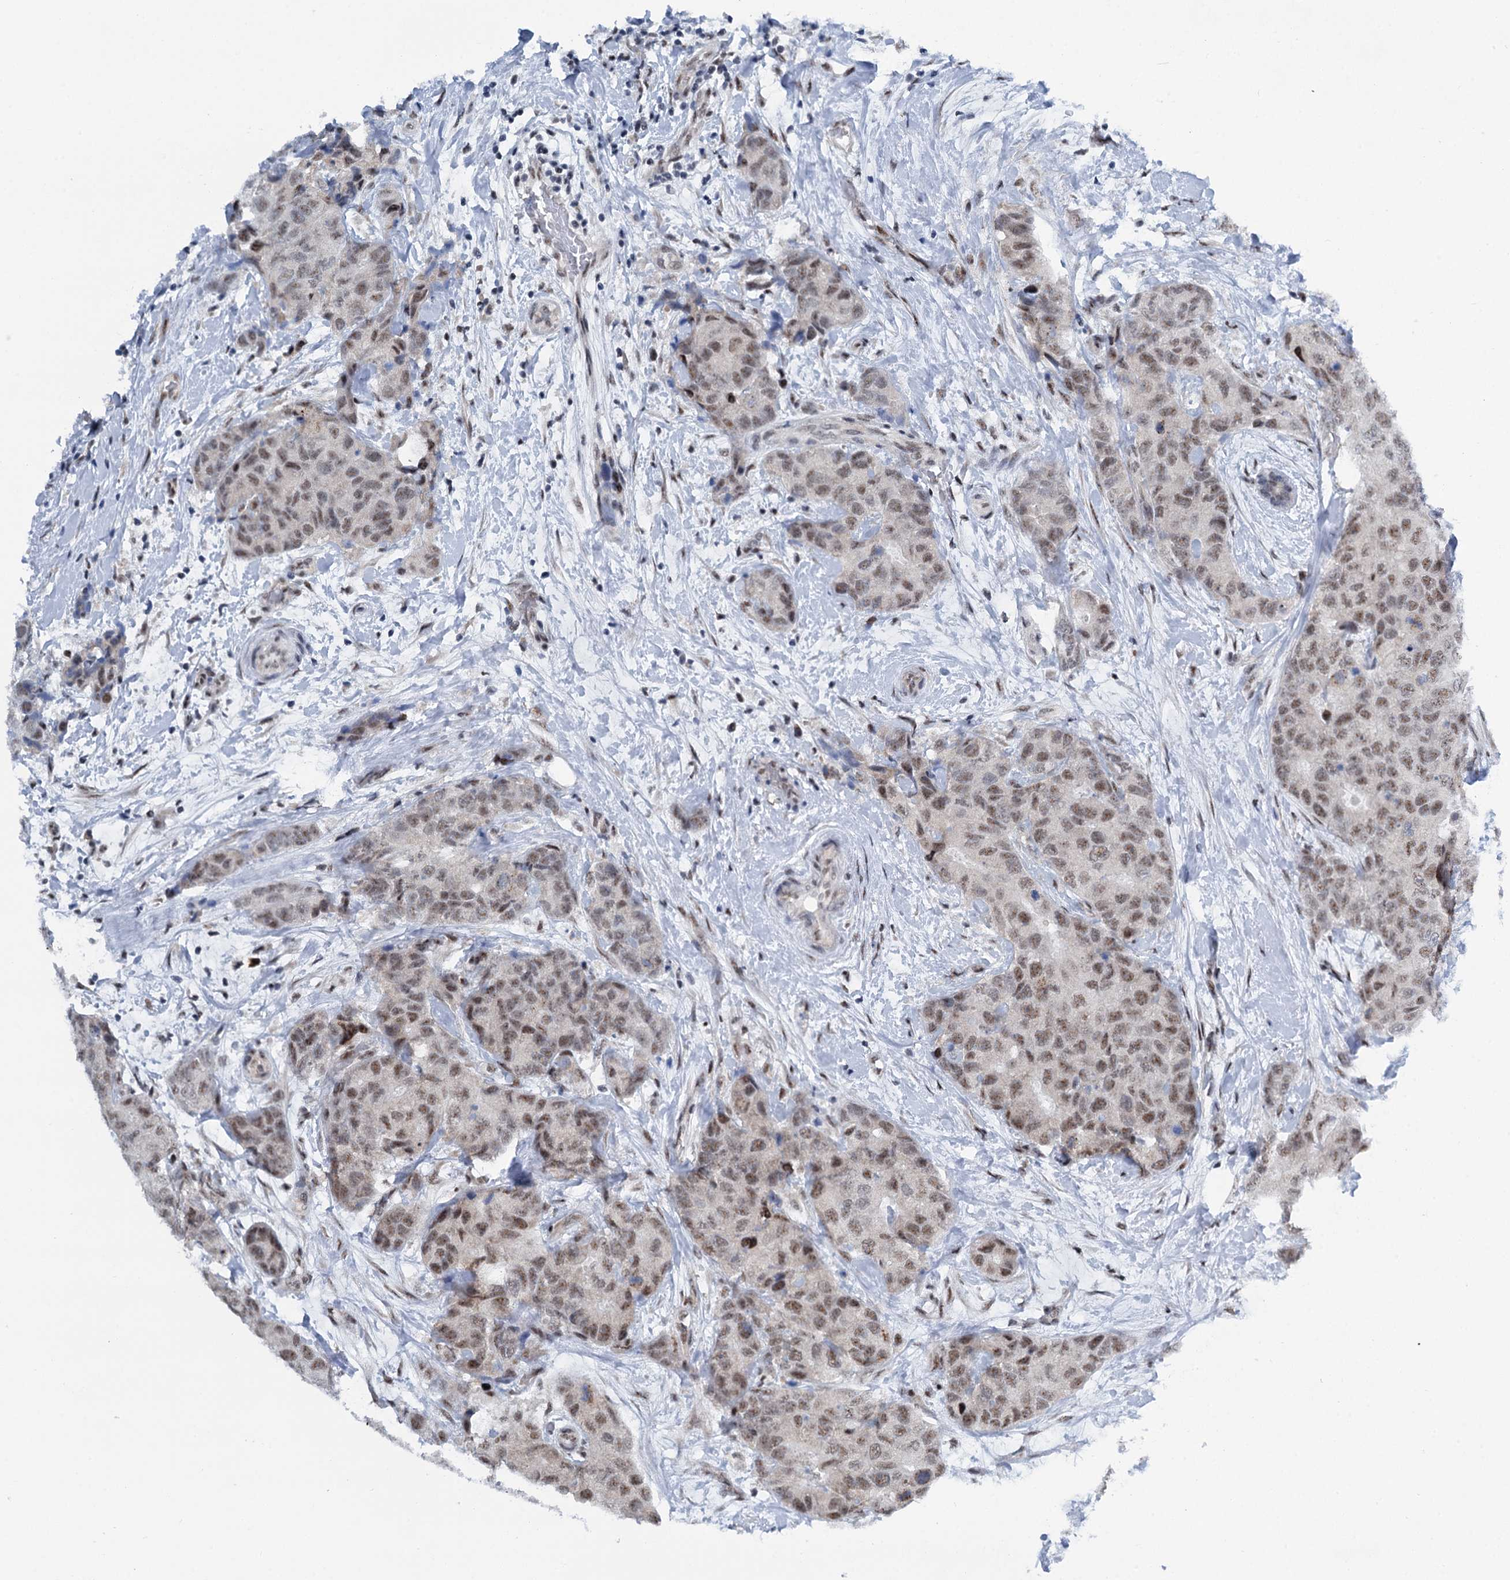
{"staining": {"intensity": "moderate", "quantity": ">75%", "location": "nuclear"}, "tissue": "breast cancer", "cell_type": "Tumor cells", "image_type": "cancer", "snomed": [{"axis": "morphology", "description": "Duct carcinoma"}, {"axis": "topography", "description": "Breast"}], "caption": "Infiltrating ductal carcinoma (breast) stained with DAB immunohistochemistry (IHC) shows medium levels of moderate nuclear expression in approximately >75% of tumor cells.", "gene": "SREK1", "patient": {"sex": "female", "age": 62}}